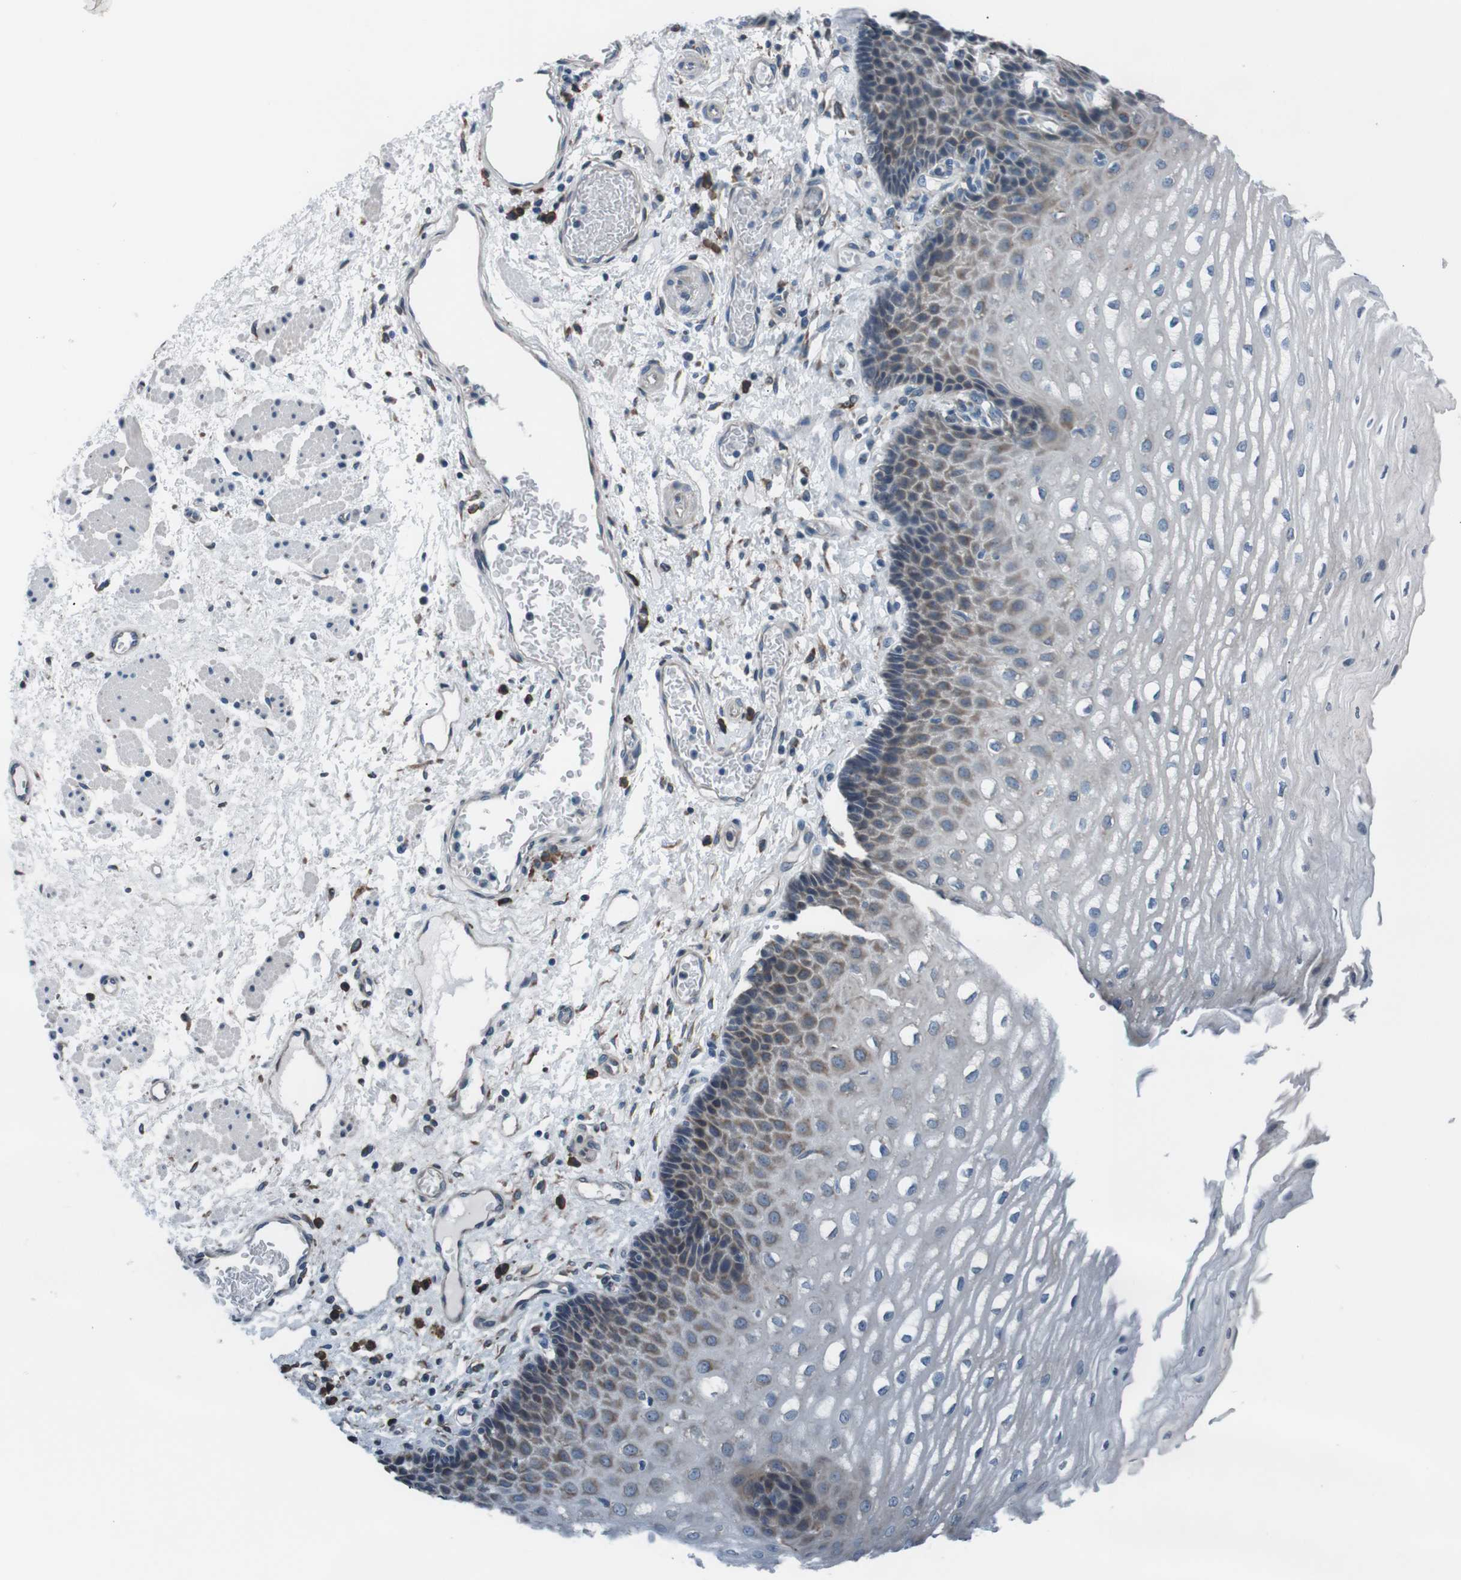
{"staining": {"intensity": "negative", "quantity": "none", "location": "none"}, "tissue": "esophagus", "cell_type": "Squamous epithelial cells", "image_type": "normal", "snomed": [{"axis": "morphology", "description": "Normal tissue, NOS"}, {"axis": "topography", "description": "Esophagus"}], "caption": "A histopathology image of human esophagus is negative for staining in squamous epithelial cells.", "gene": "SIGMAR1", "patient": {"sex": "male", "age": 54}}